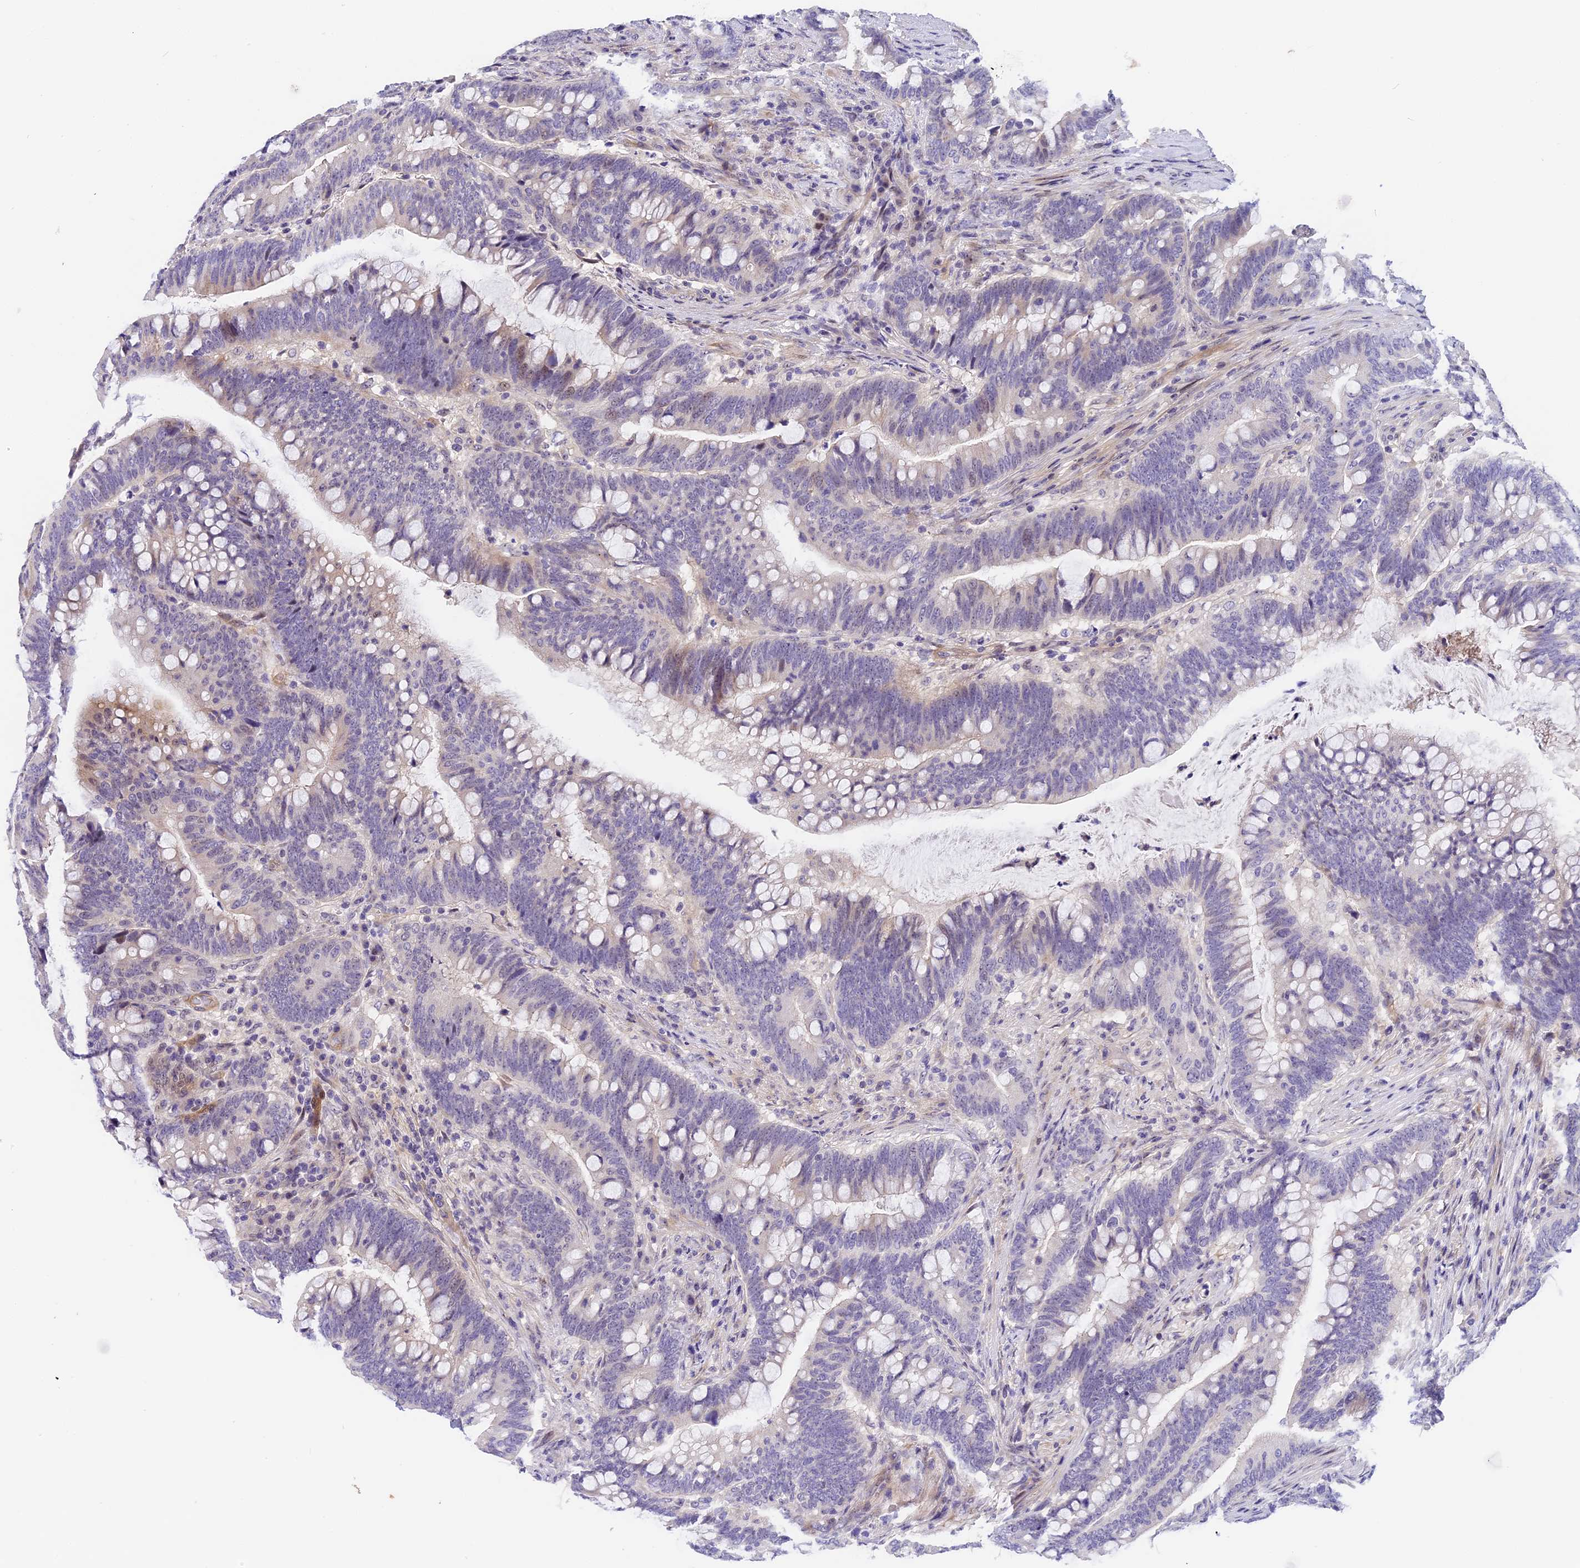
{"staining": {"intensity": "negative", "quantity": "none", "location": "none"}, "tissue": "colorectal cancer", "cell_type": "Tumor cells", "image_type": "cancer", "snomed": [{"axis": "morphology", "description": "Adenocarcinoma, NOS"}, {"axis": "topography", "description": "Colon"}], "caption": "IHC image of neoplastic tissue: colorectal cancer stained with DAB displays no significant protein staining in tumor cells.", "gene": "MIDN", "patient": {"sex": "female", "age": 66}}